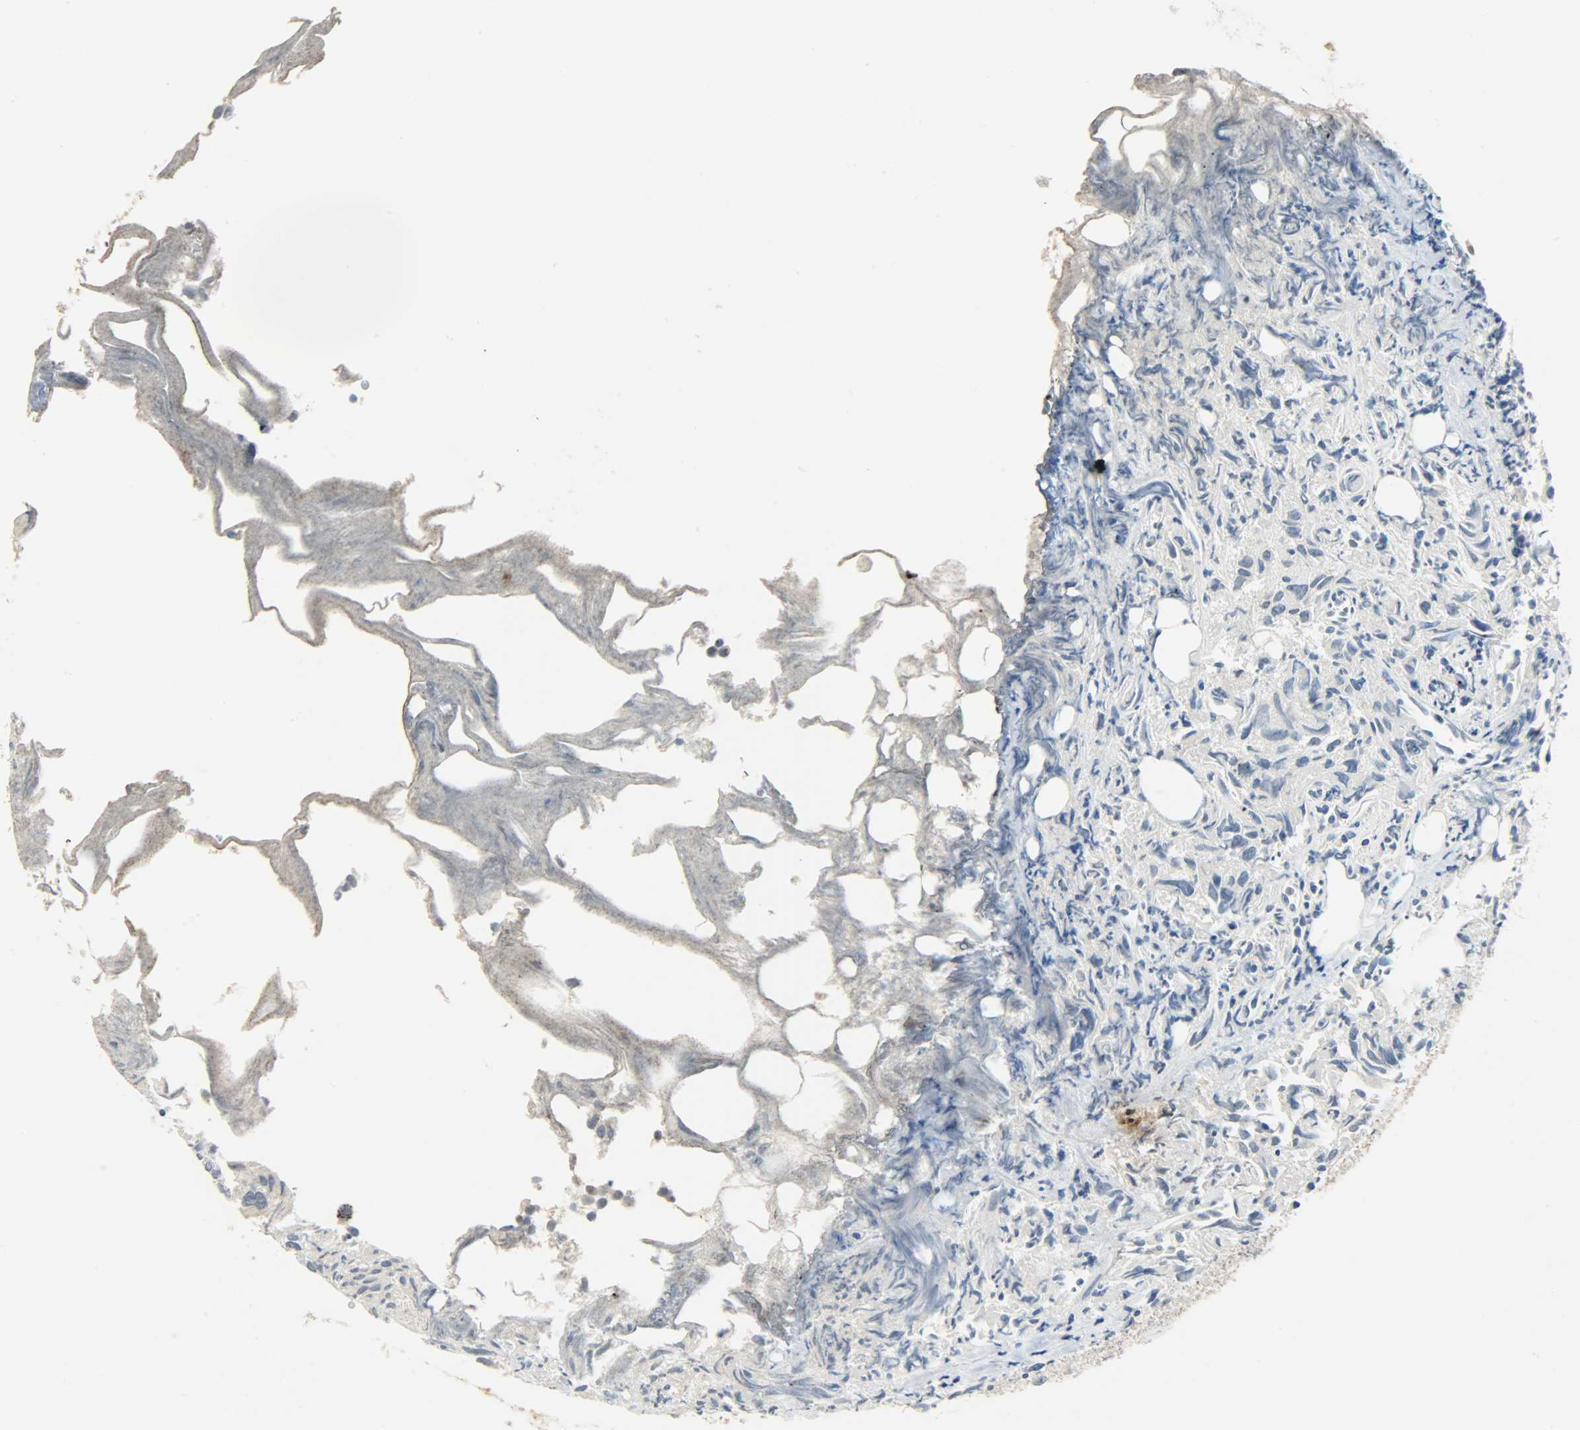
{"staining": {"intensity": "negative", "quantity": "none", "location": "none"}, "tissue": "urothelial cancer", "cell_type": "Tumor cells", "image_type": "cancer", "snomed": [{"axis": "morphology", "description": "Urothelial carcinoma, High grade"}, {"axis": "topography", "description": "Urinary bladder"}], "caption": "Protein analysis of high-grade urothelial carcinoma shows no significant positivity in tumor cells.", "gene": "DNAJB6", "patient": {"sex": "female", "age": 75}}